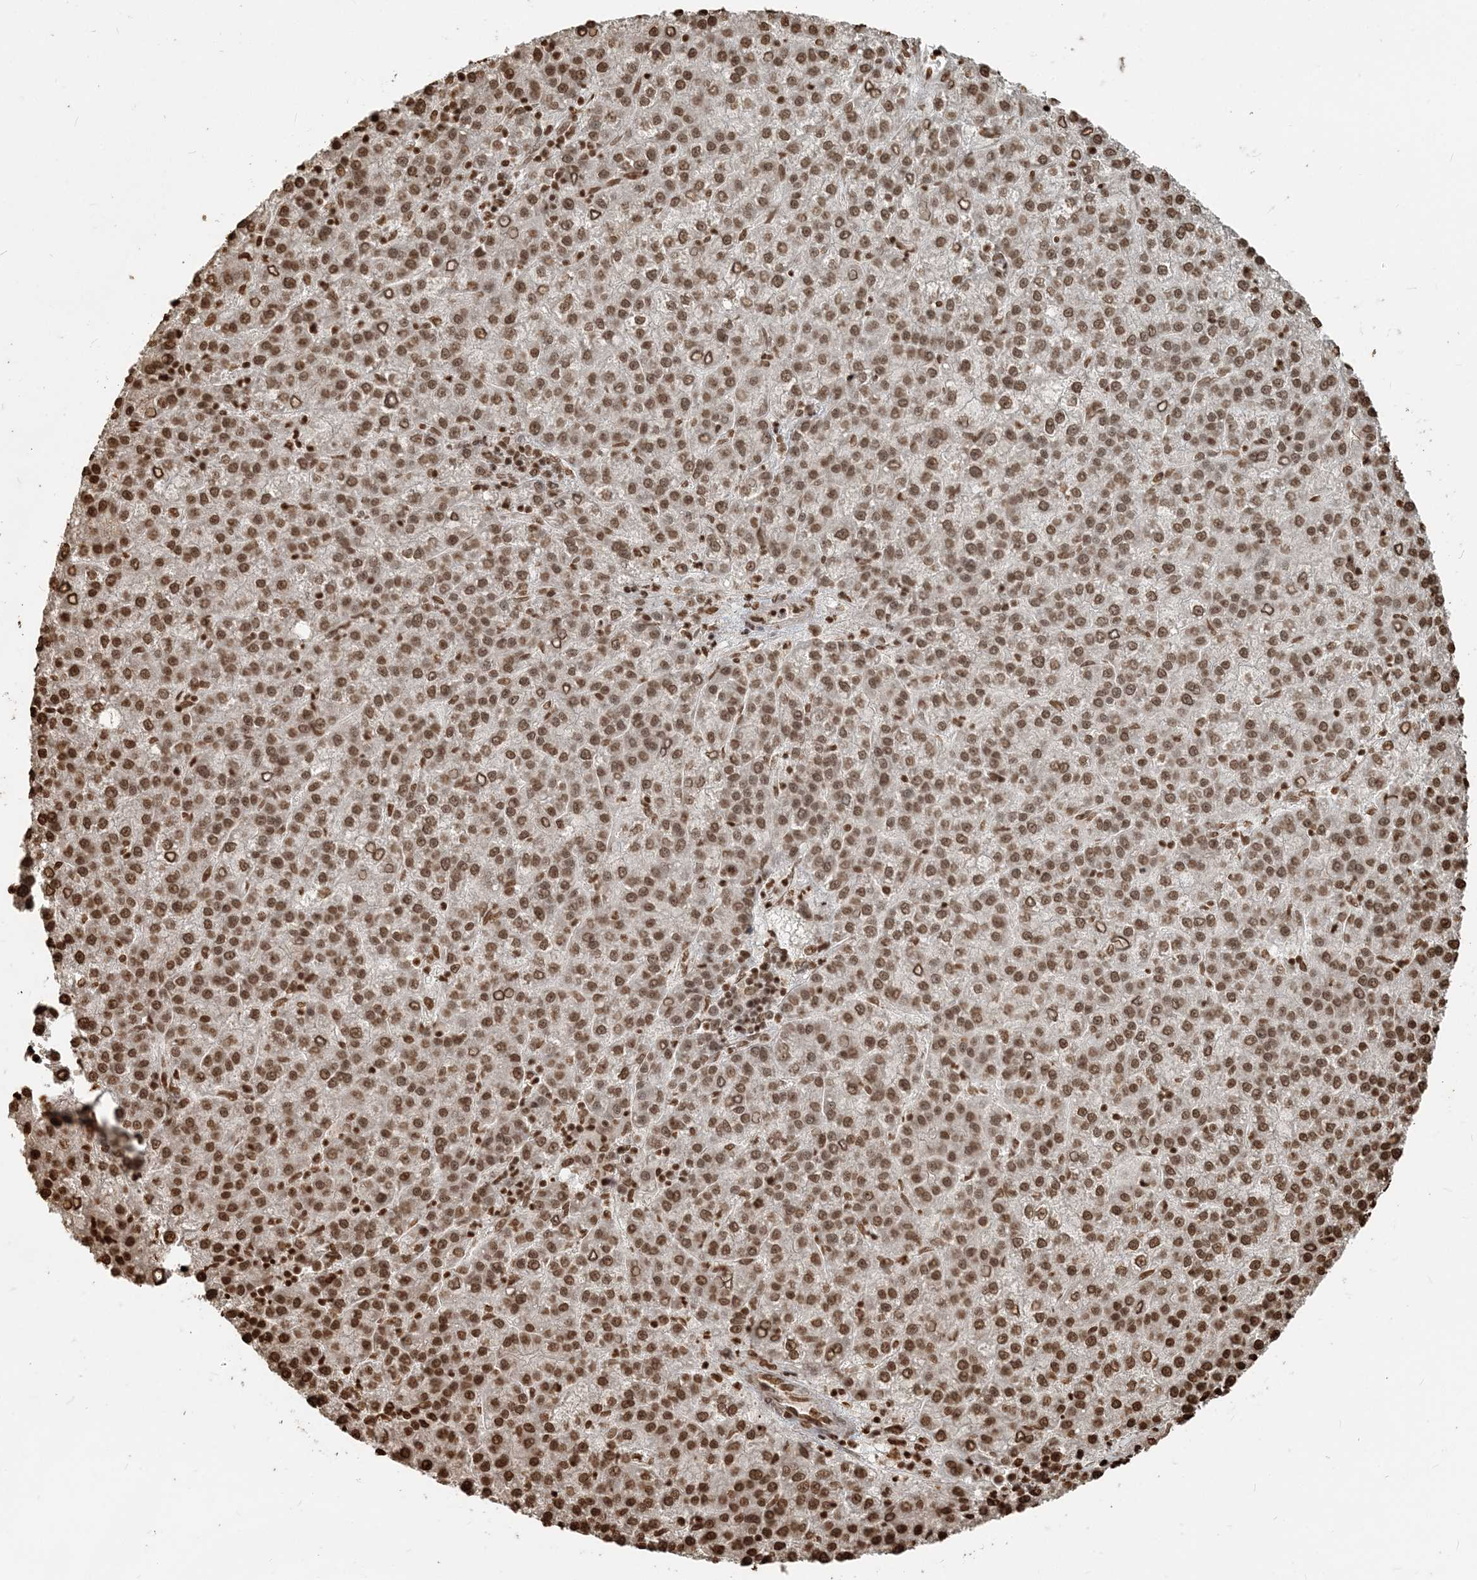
{"staining": {"intensity": "moderate", "quantity": ">75%", "location": "nuclear"}, "tissue": "liver cancer", "cell_type": "Tumor cells", "image_type": "cancer", "snomed": [{"axis": "morphology", "description": "Carcinoma, Hepatocellular, NOS"}, {"axis": "topography", "description": "Liver"}], "caption": "This histopathology image exhibits immunohistochemistry (IHC) staining of liver hepatocellular carcinoma, with medium moderate nuclear positivity in approximately >75% of tumor cells.", "gene": "H3-3B", "patient": {"sex": "female", "age": 58}}